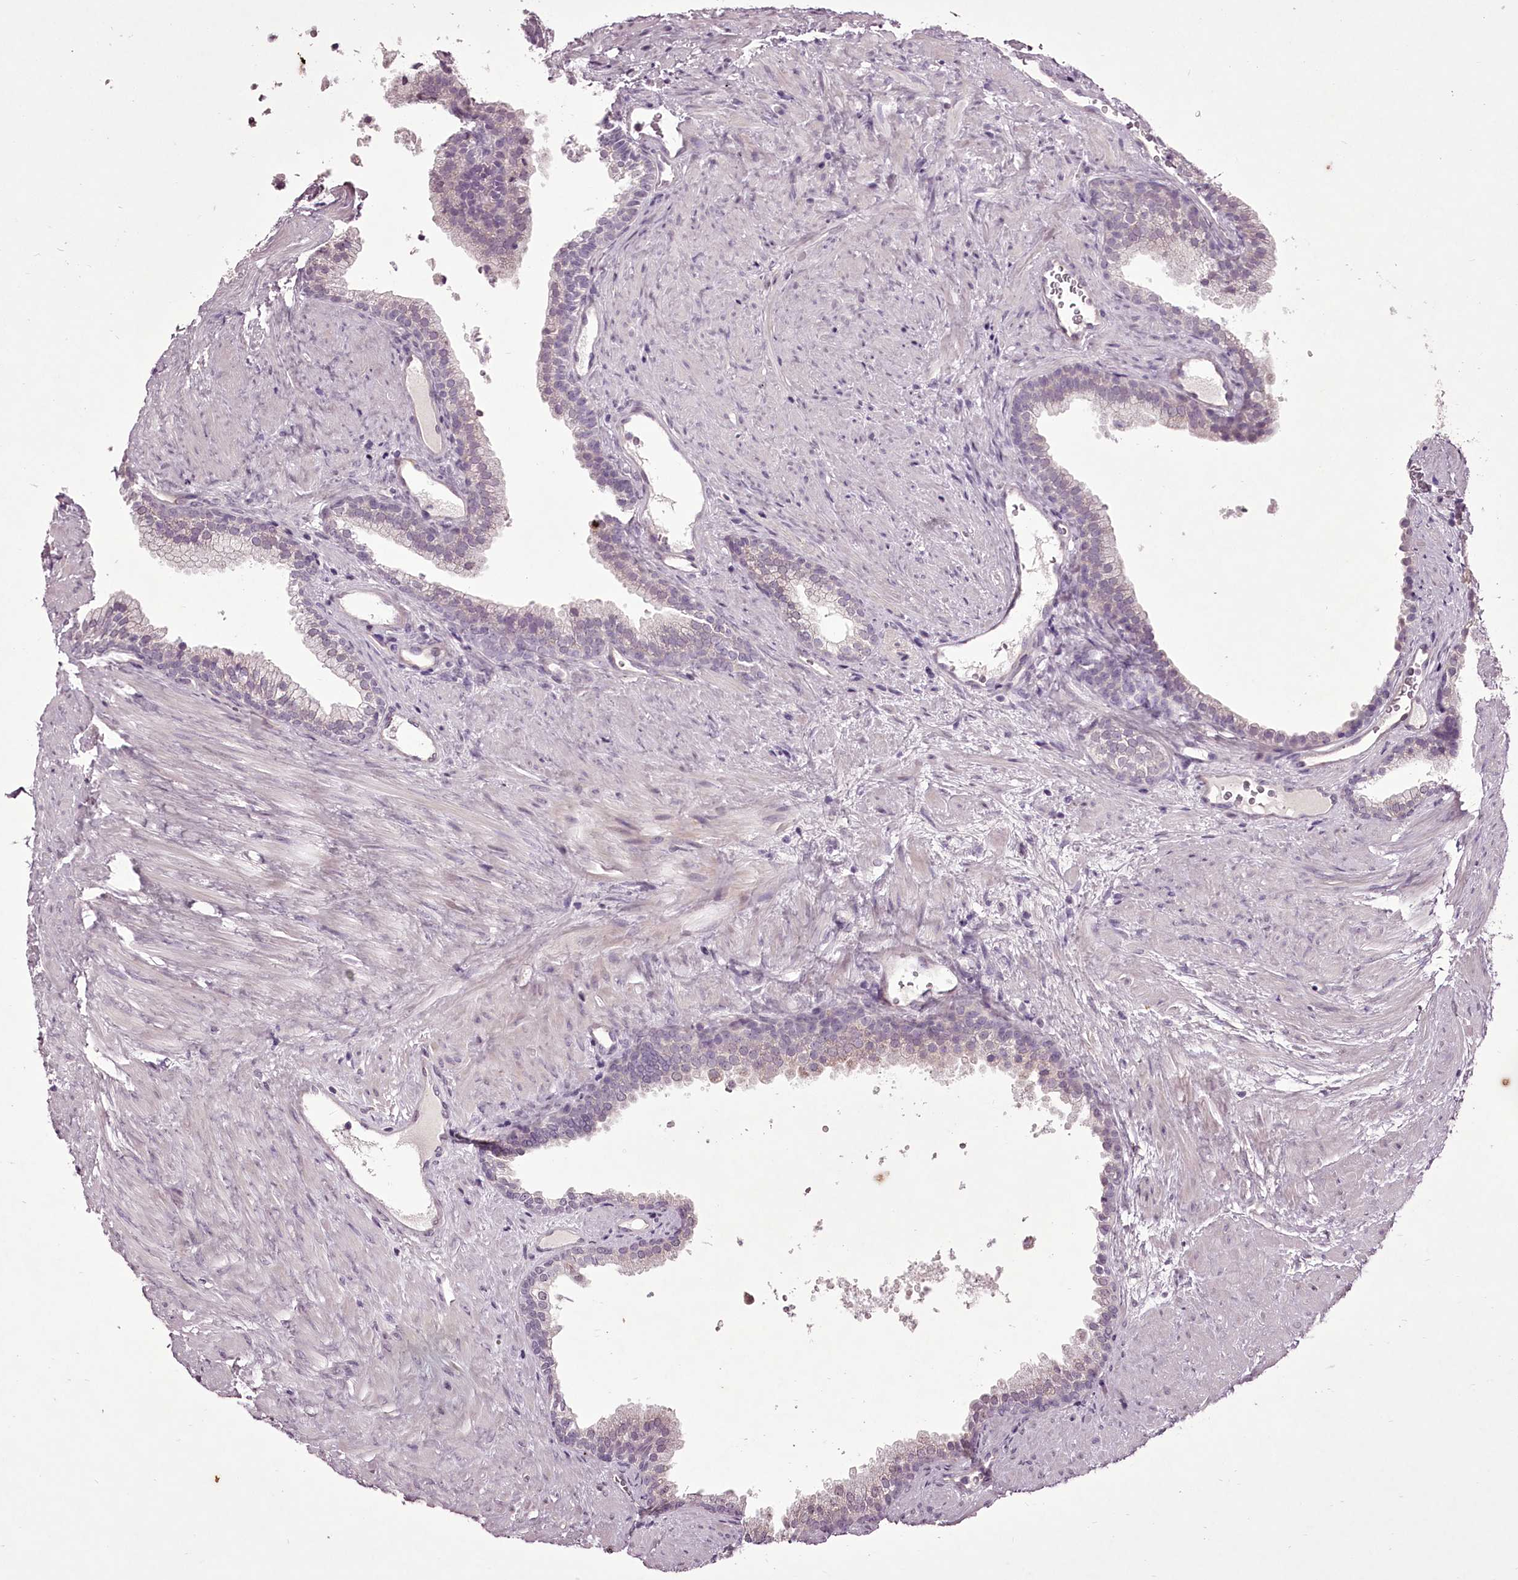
{"staining": {"intensity": "negative", "quantity": "none", "location": "none"}, "tissue": "prostate", "cell_type": "Glandular cells", "image_type": "normal", "snomed": [{"axis": "morphology", "description": "Normal tissue, NOS"}, {"axis": "topography", "description": "Prostate"}], "caption": "IHC of unremarkable human prostate displays no expression in glandular cells. (IHC, brightfield microscopy, high magnification).", "gene": "C1orf56", "patient": {"sex": "male", "age": 76}}